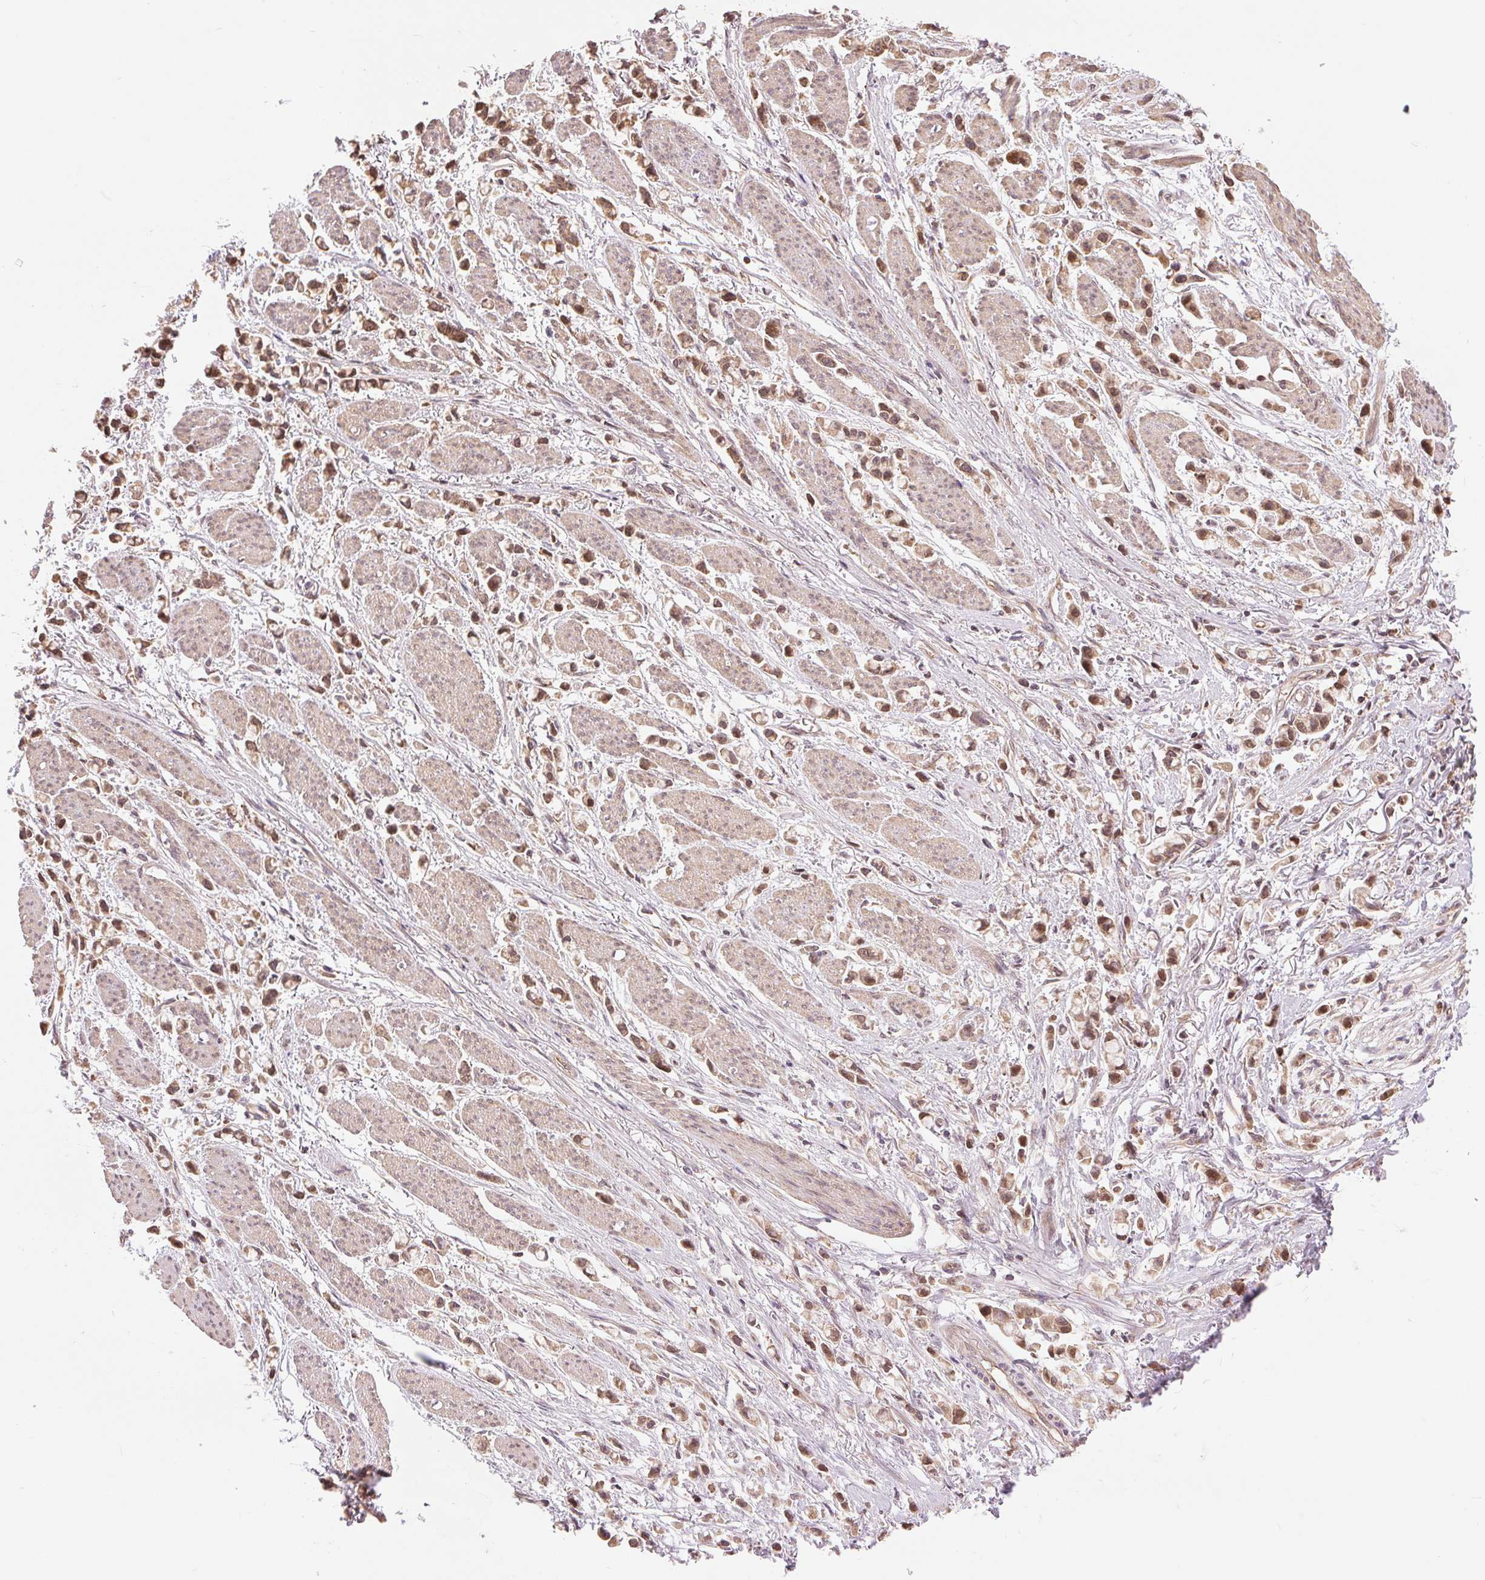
{"staining": {"intensity": "moderate", "quantity": ">75%", "location": "cytoplasmic/membranous"}, "tissue": "stomach cancer", "cell_type": "Tumor cells", "image_type": "cancer", "snomed": [{"axis": "morphology", "description": "Adenocarcinoma, NOS"}, {"axis": "topography", "description": "Stomach"}], "caption": "This is a histology image of immunohistochemistry (IHC) staining of stomach cancer, which shows moderate expression in the cytoplasmic/membranous of tumor cells.", "gene": "BTF3L4", "patient": {"sex": "female", "age": 81}}